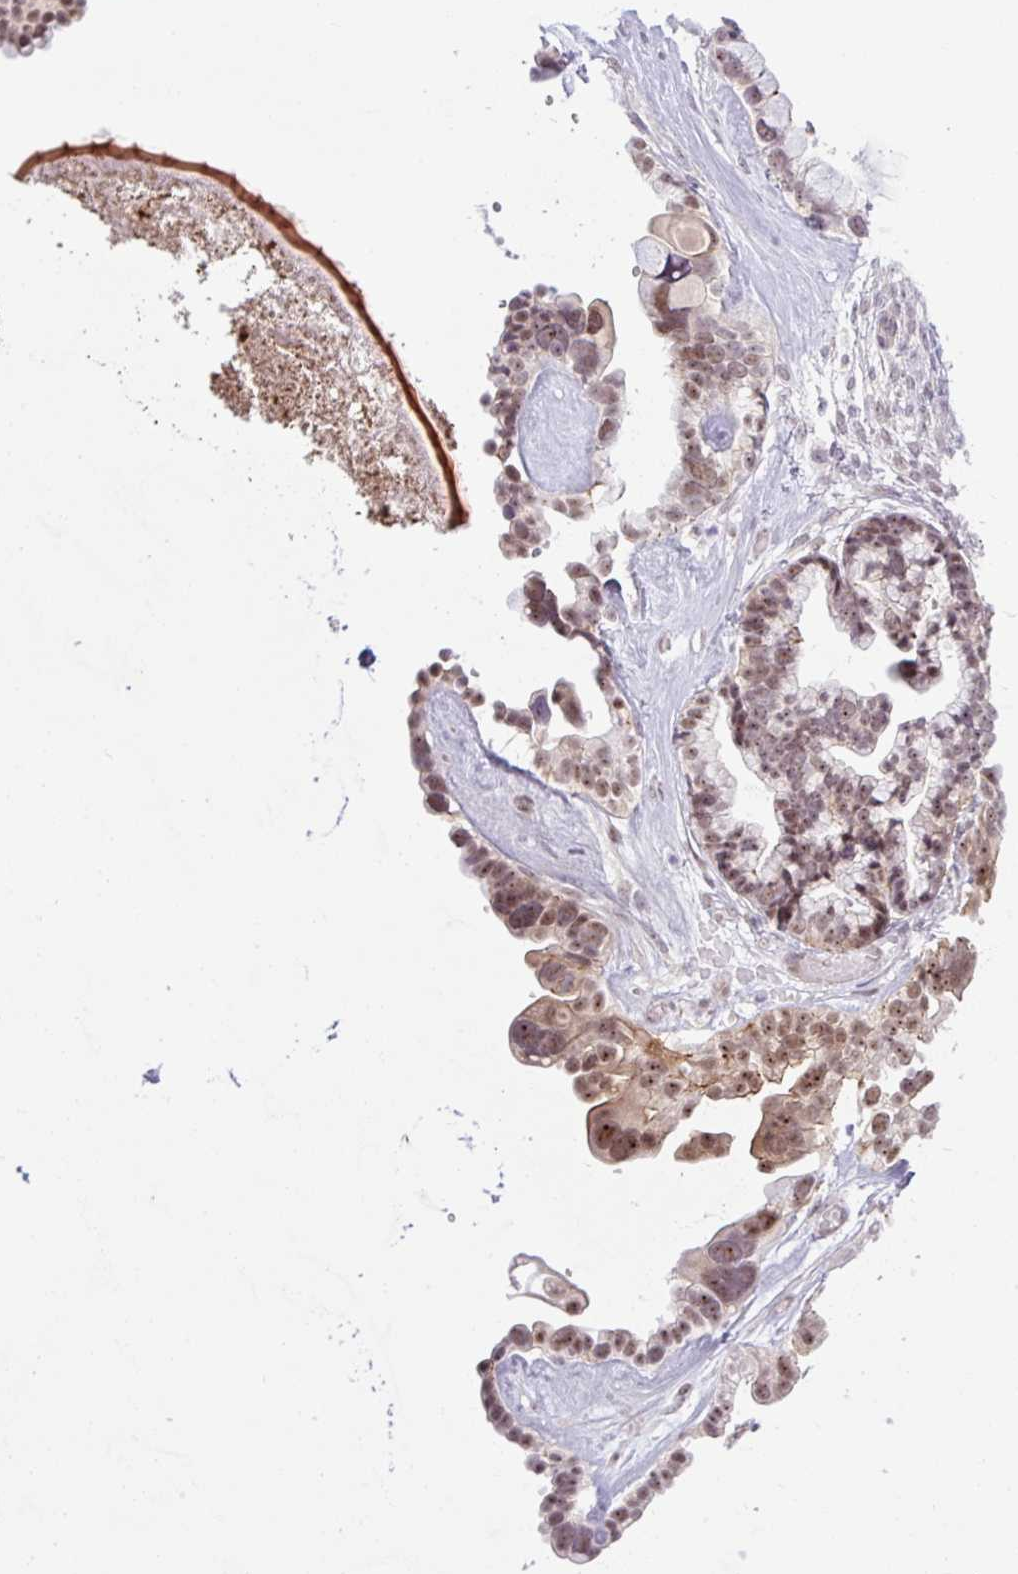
{"staining": {"intensity": "moderate", "quantity": ">75%", "location": "cytoplasmic/membranous,nuclear"}, "tissue": "ovarian cancer", "cell_type": "Tumor cells", "image_type": "cancer", "snomed": [{"axis": "morphology", "description": "Cystadenocarcinoma, serous, NOS"}, {"axis": "topography", "description": "Ovary"}], "caption": "Ovarian serous cystadenocarcinoma was stained to show a protein in brown. There is medium levels of moderate cytoplasmic/membranous and nuclear positivity in about >75% of tumor cells.", "gene": "ICE1", "patient": {"sex": "female", "age": 56}}